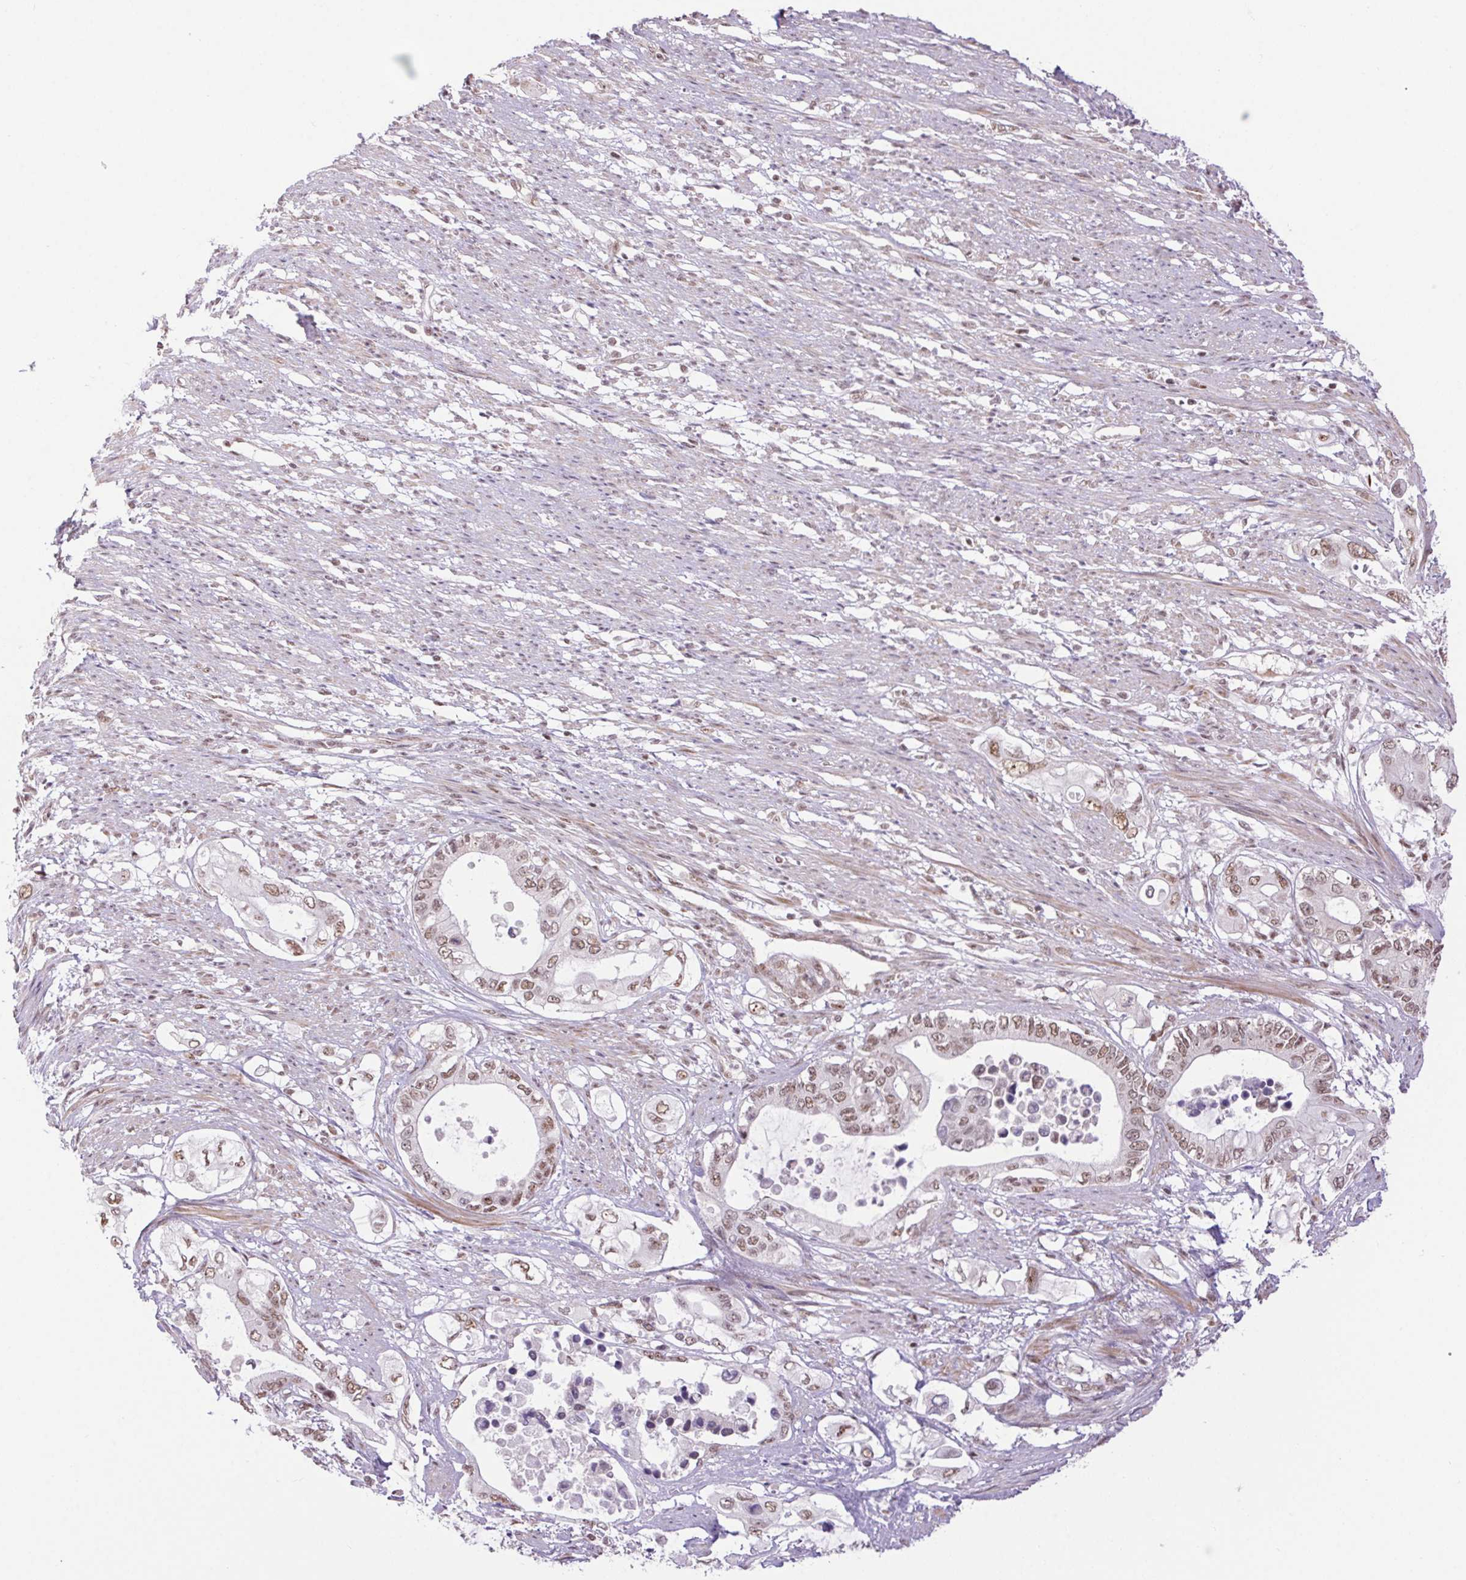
{"staining": {"intensity": "moderate", "quantity": ">75%", "location": "nuclear"}, "tissue": "pancreatic cancer", "cell_type": "Tumor cells", "image_type": "cancer", "snomed": [{"axis": "morphology", "description": "Adenocarcinoma, NOS"}, {"axis": "topography", "description": "Pancreas"}], "caption": "There is medium levels of moderate nuclear expression in tumor cells of pancreatic cancer (adenocarcinoma), as demonstrated by immunohistochemical staining (brown color).", "gene": "DDX17", "patient": {"sex": "female", "age": 63}}